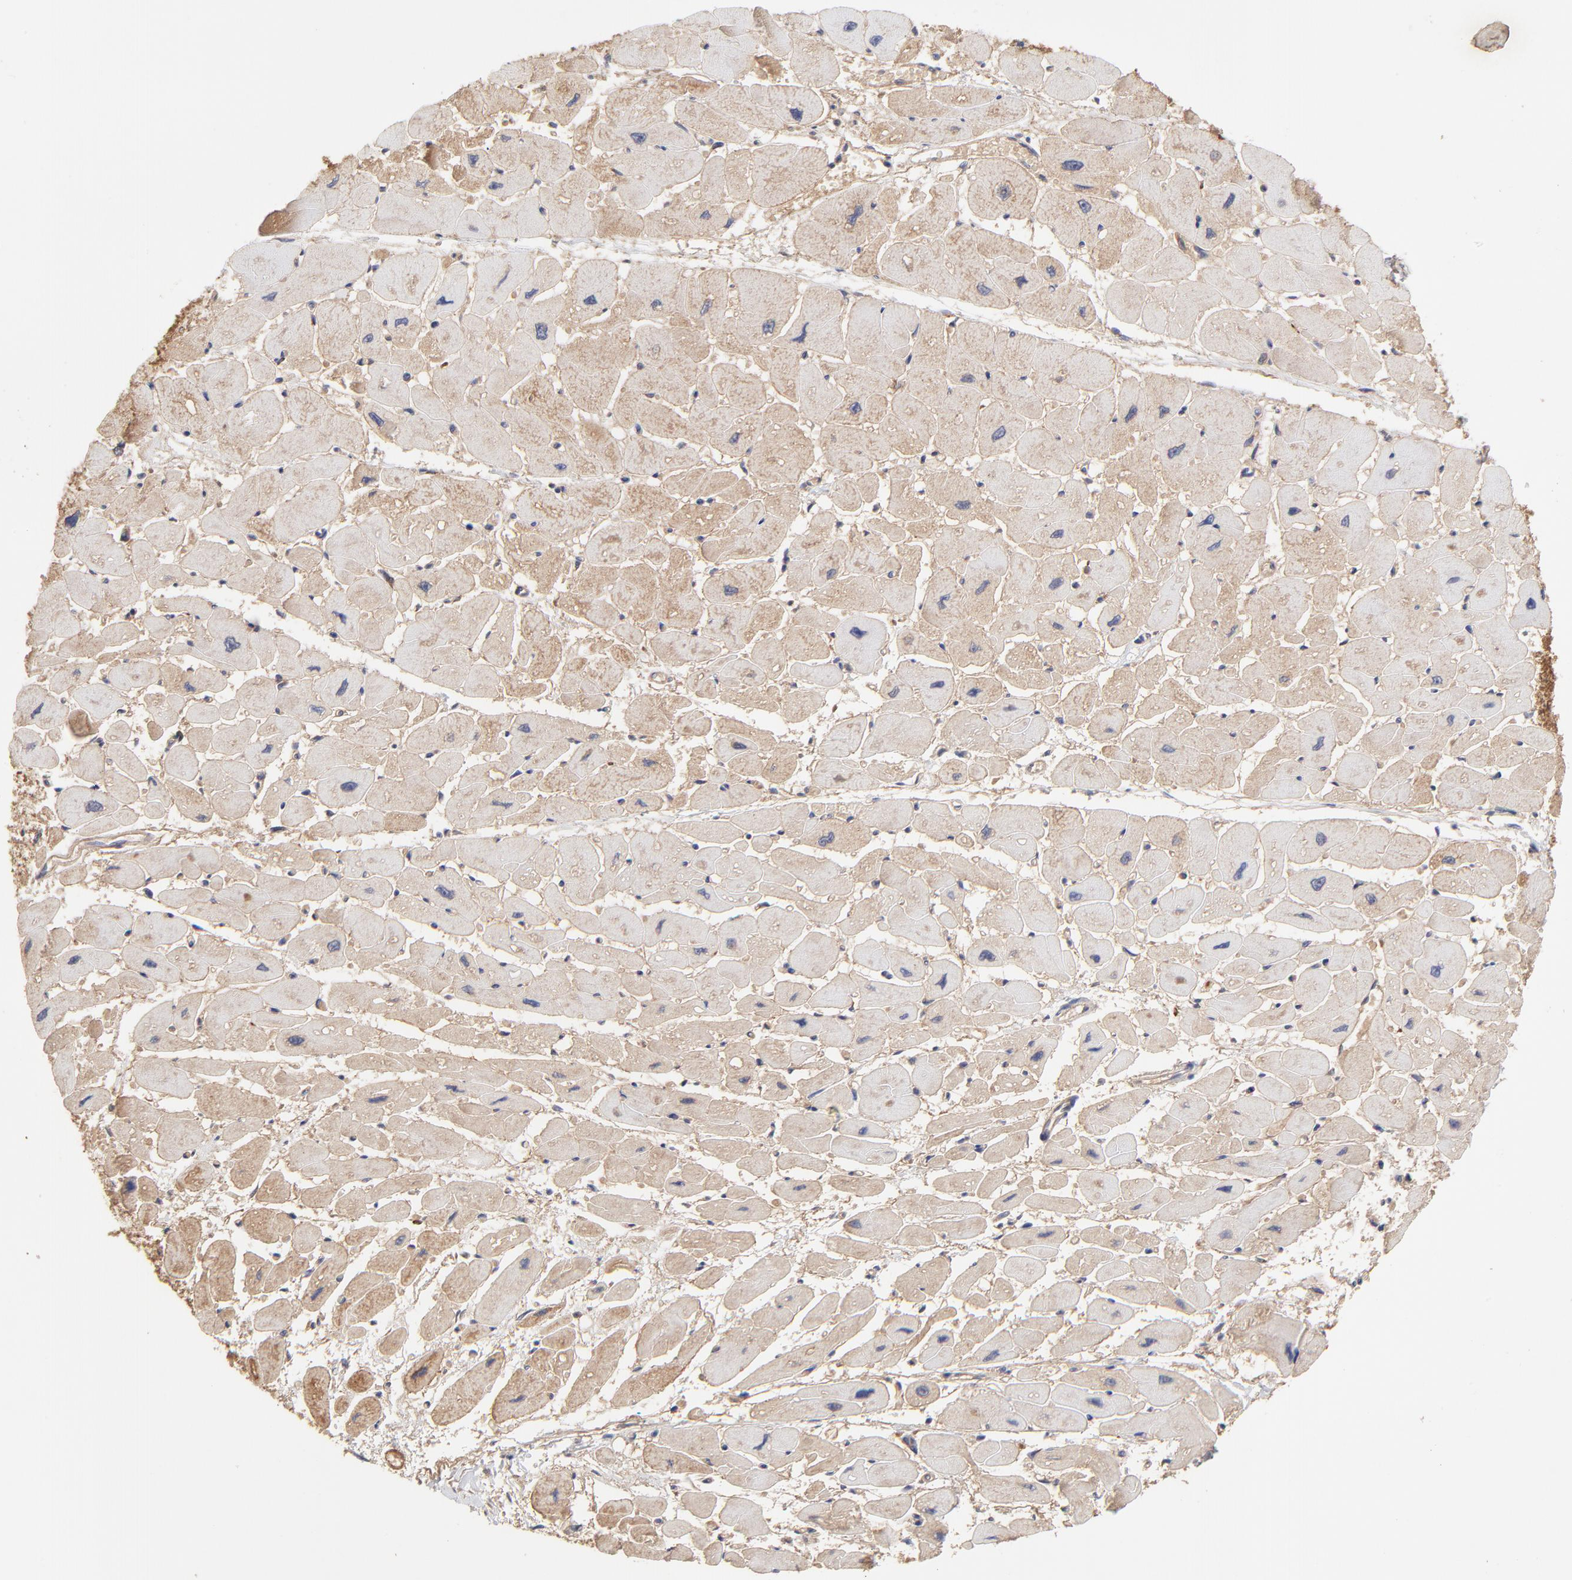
{"staining": {"intensity": "moderate", "quantity": ">75%", "location": "cytoplasmic/membranous"}, "tissue": "heart muscle", "cell_type": "Cardiomyocytes", "image_type": "normal", "snomed": [{"axis": "morphology", "description": "Normal tissue, NOS"}, {"axis": "topography", "description": "Heart"}], "caption": "An image of human heart muscle stained for a protein demonstrates moderate cytoplasmic/membranous brown staining in cardiomyocytes. (IHC, brightfield microscopy, high magnification).", "gene": "PCMT1", "patient": {"sex": "female", "age": 54}}